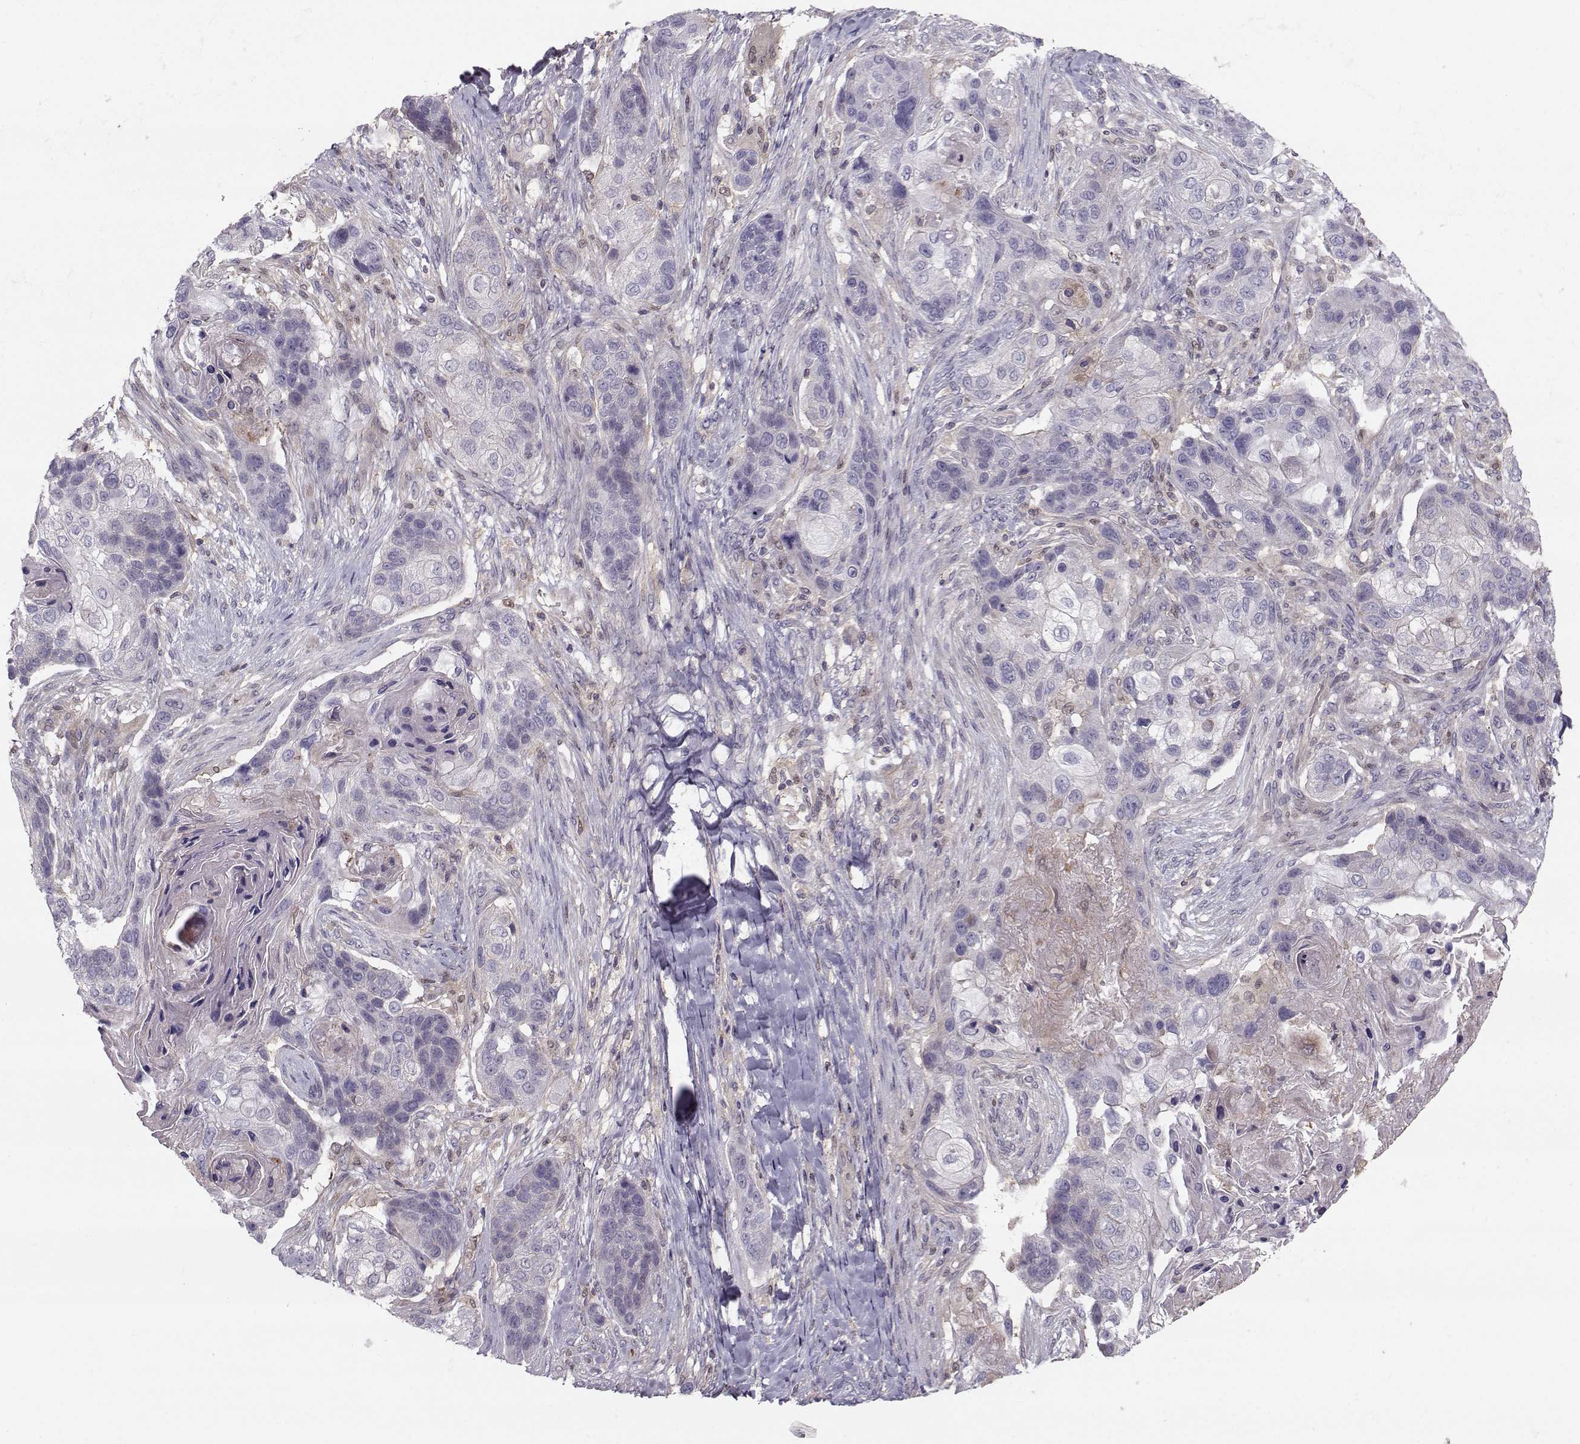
{"staining": {"intensity": "negative", "quantity": "none", "location": "none"}, "tissue": "lung cancer", "cell_type": "Tumor cells", "image_type": "cancer", "snomed": [{"axis": "morphology", "description": "Squamous cell carcinoma, NOS"}, {"axis": "topography", "description": "Lung"}], "caption": "This is a micrograph of immunohistochemistry (IHC) staining of lung cancer, which shows no staining in tumor cells.", "gene": "ASB16", "patient": {"sex": "male", "age": 69}}